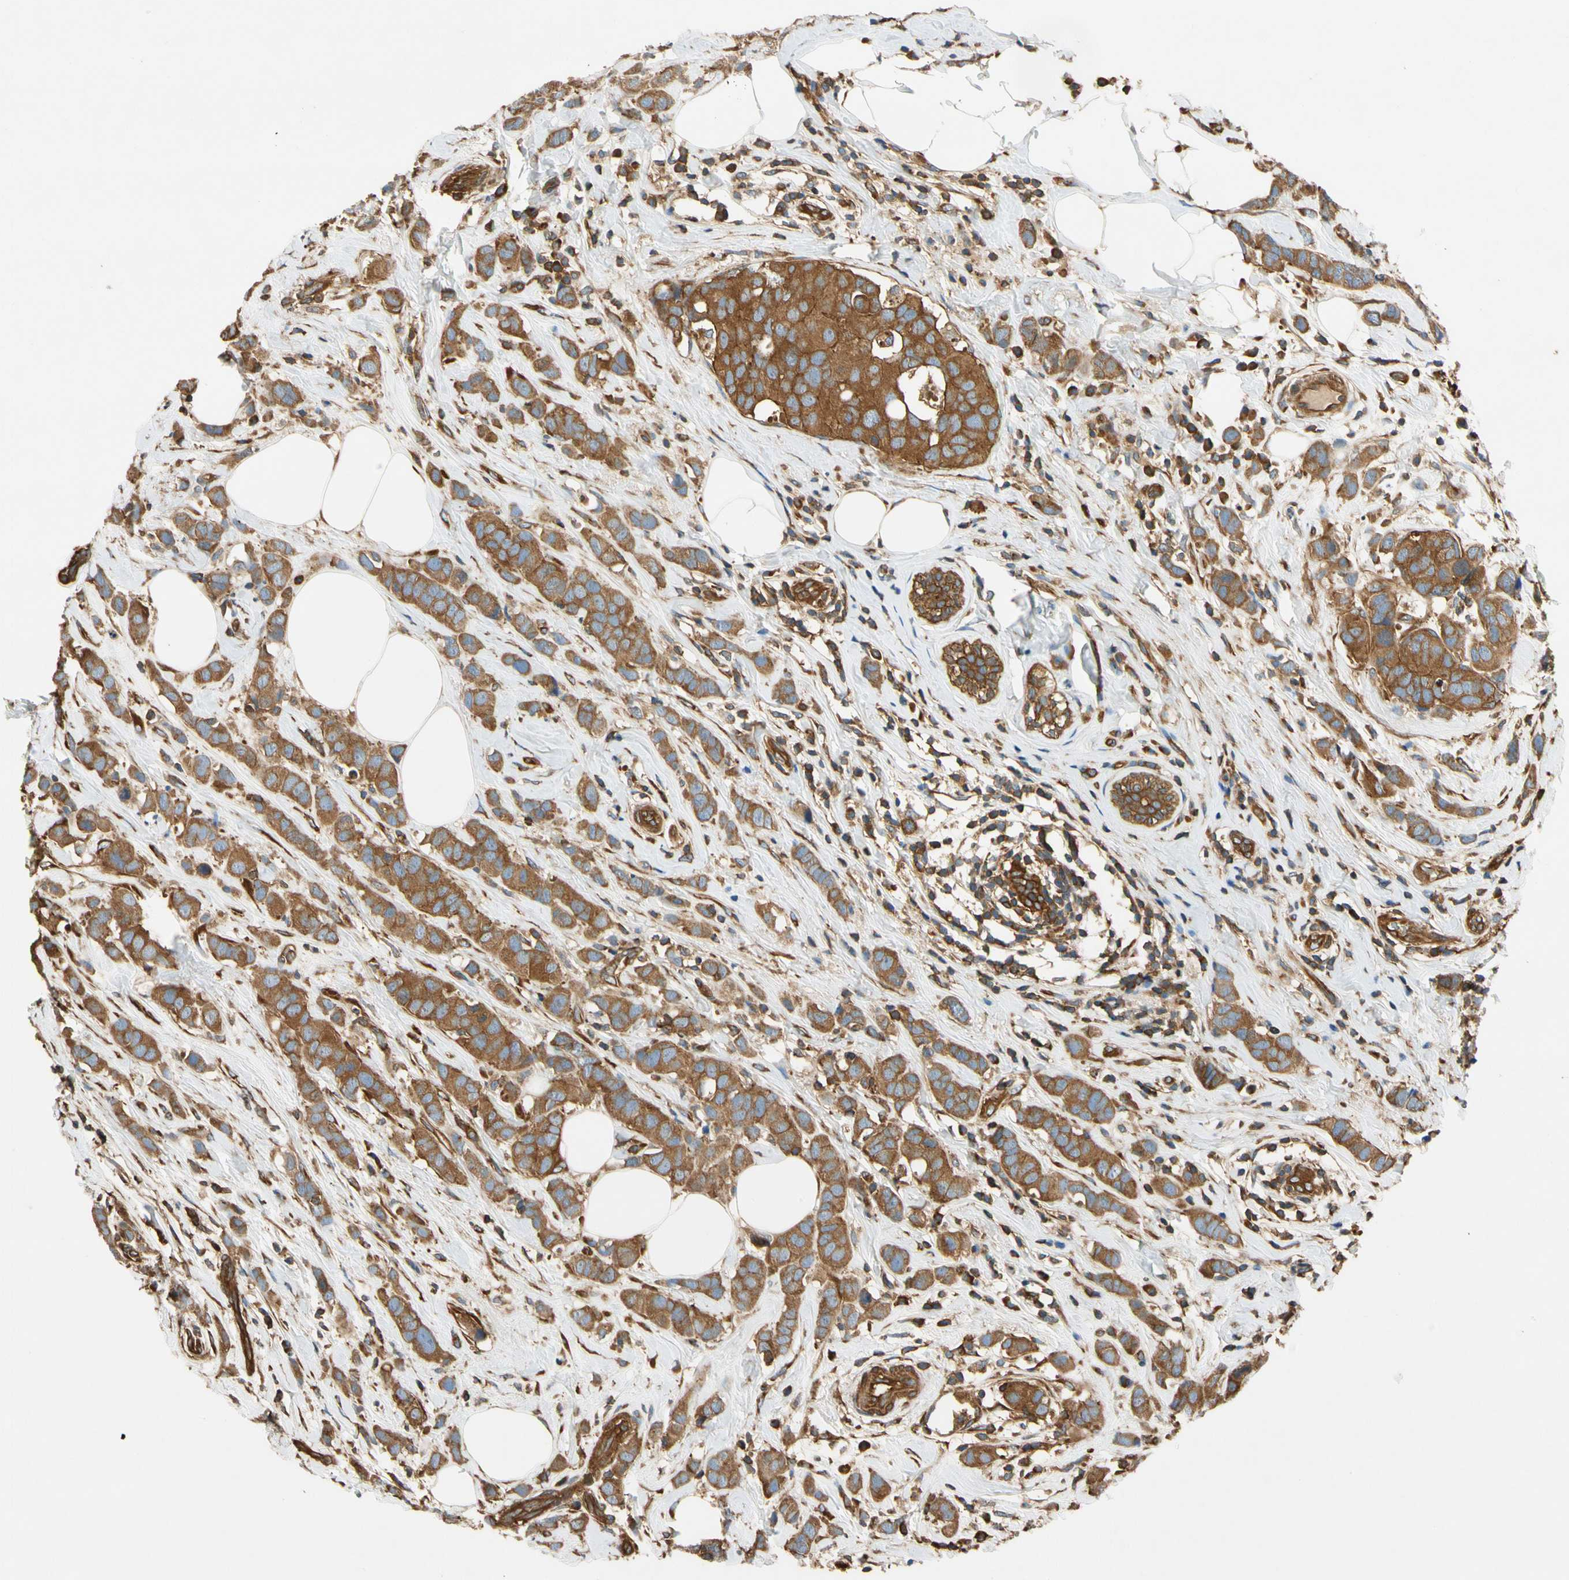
{"staining": {"intensity": "strong", "quantity": ">75%", "location": "cytoplasmic/membranous"}, "tissue": "breast cancer", "cell_type": "Tumor cells", "image_type": "cancer", "snomed": [{"axis": "morphology", "description": "Normal tissue, NOS"}, {"axis": "morphology", "description": "Duct carcinoma"}, {"axis": "topography", "description": "Breast"}], "caption": "Tumor cells display high levels of strong cytoplasmic/membranous positivity in approximately >75% of cells in human breast cancer.", "gene": "TCP11L1", "patient": {"sex": "female", "age": 50}}